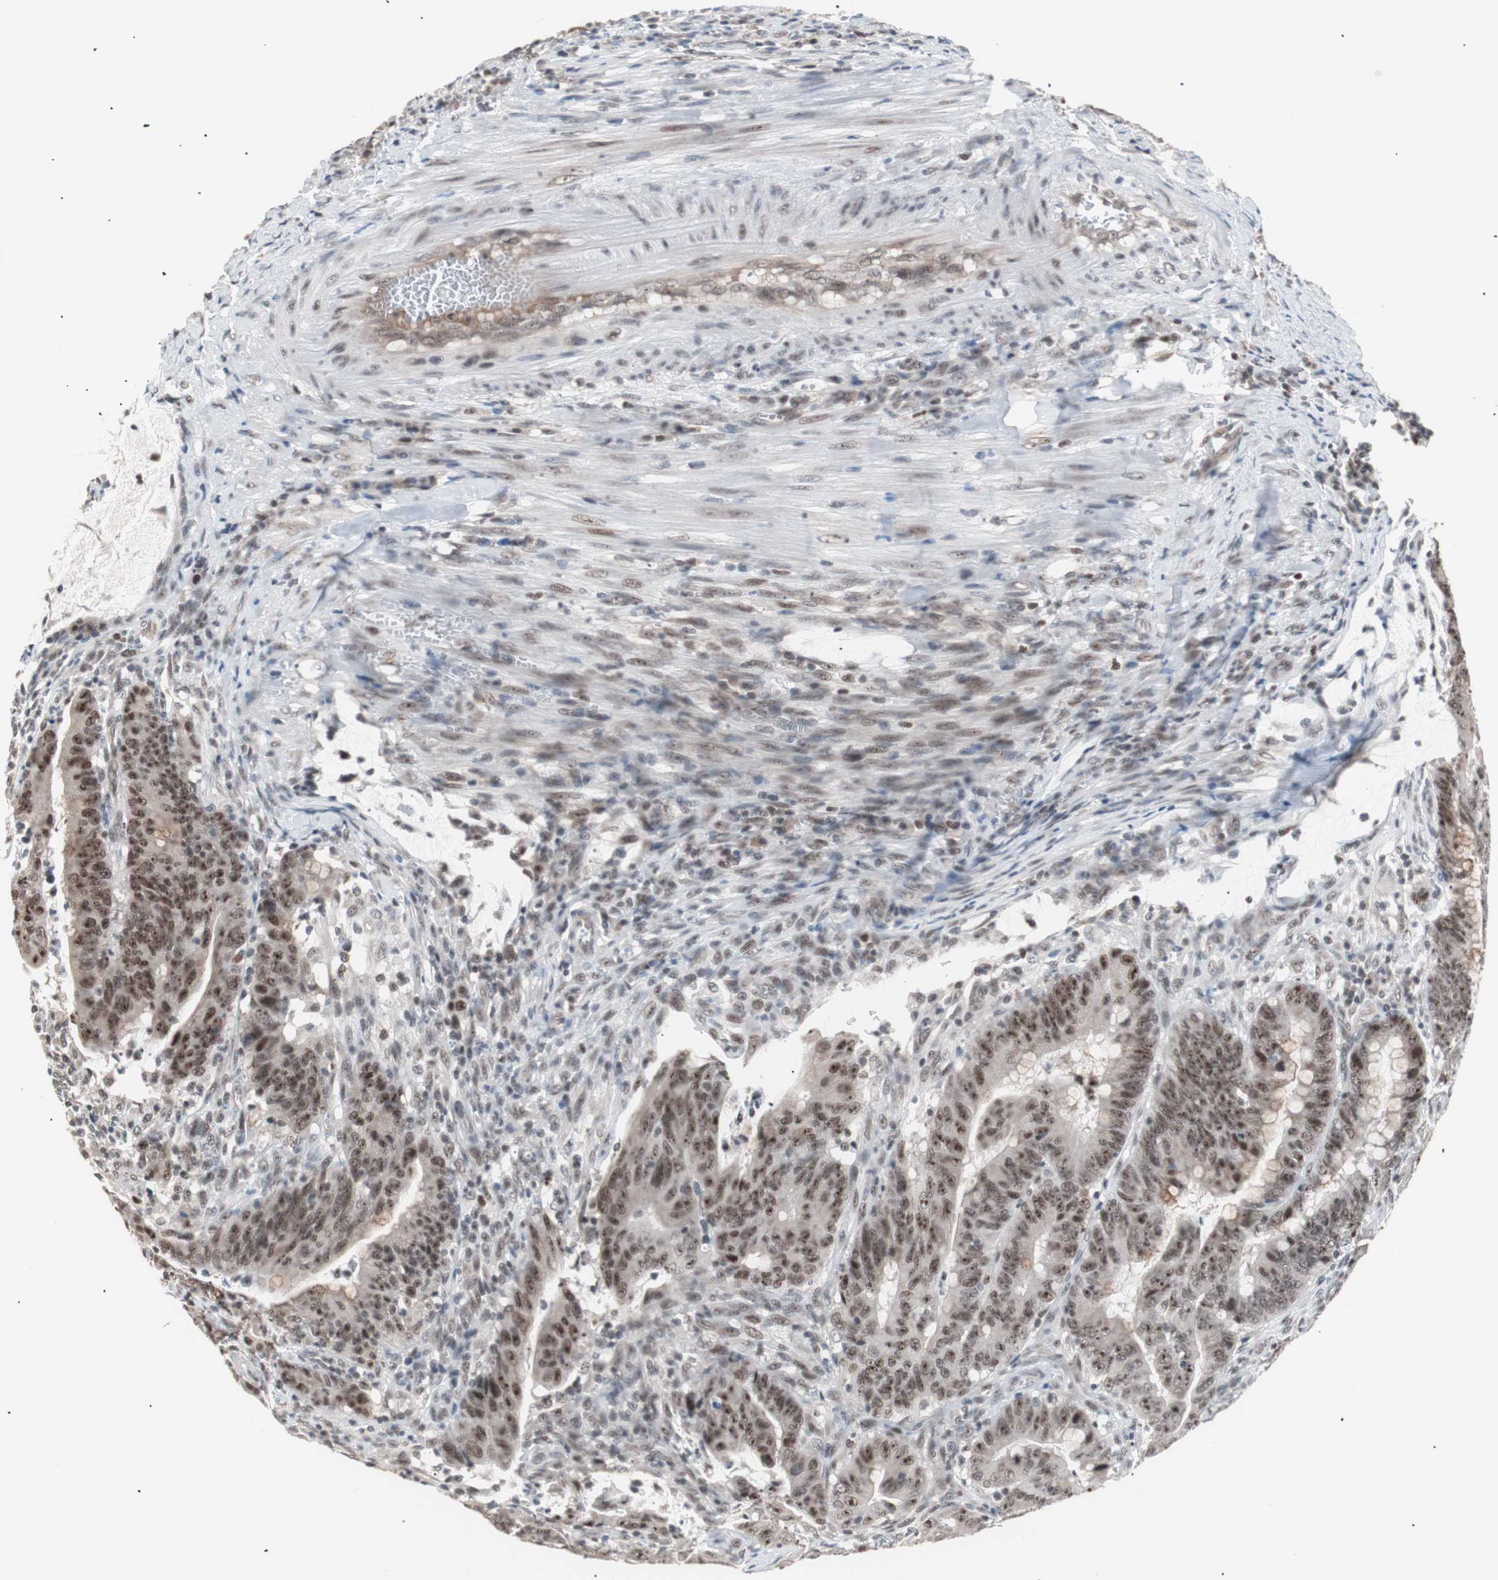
{"staining": {"intensity": "strong", "quantity": ">75%", "location": "nuclear"}, "tissue": "colorectal cancer", "cell_type": "Tumor cells", "image_type": "cancer", "snomed": [{"axis": "morphology", "description": "Adenocarcinoma, NOS"}, {"axis": "topography", "description": "Colon"}], "caption": "A photomicrograph of adenocarcinoma (colorectal) stained for a protein displays strong nuclear brown staining in tumor cells.", "gene": "LIG3", "patient": {"sex": "male", "age": 45}}